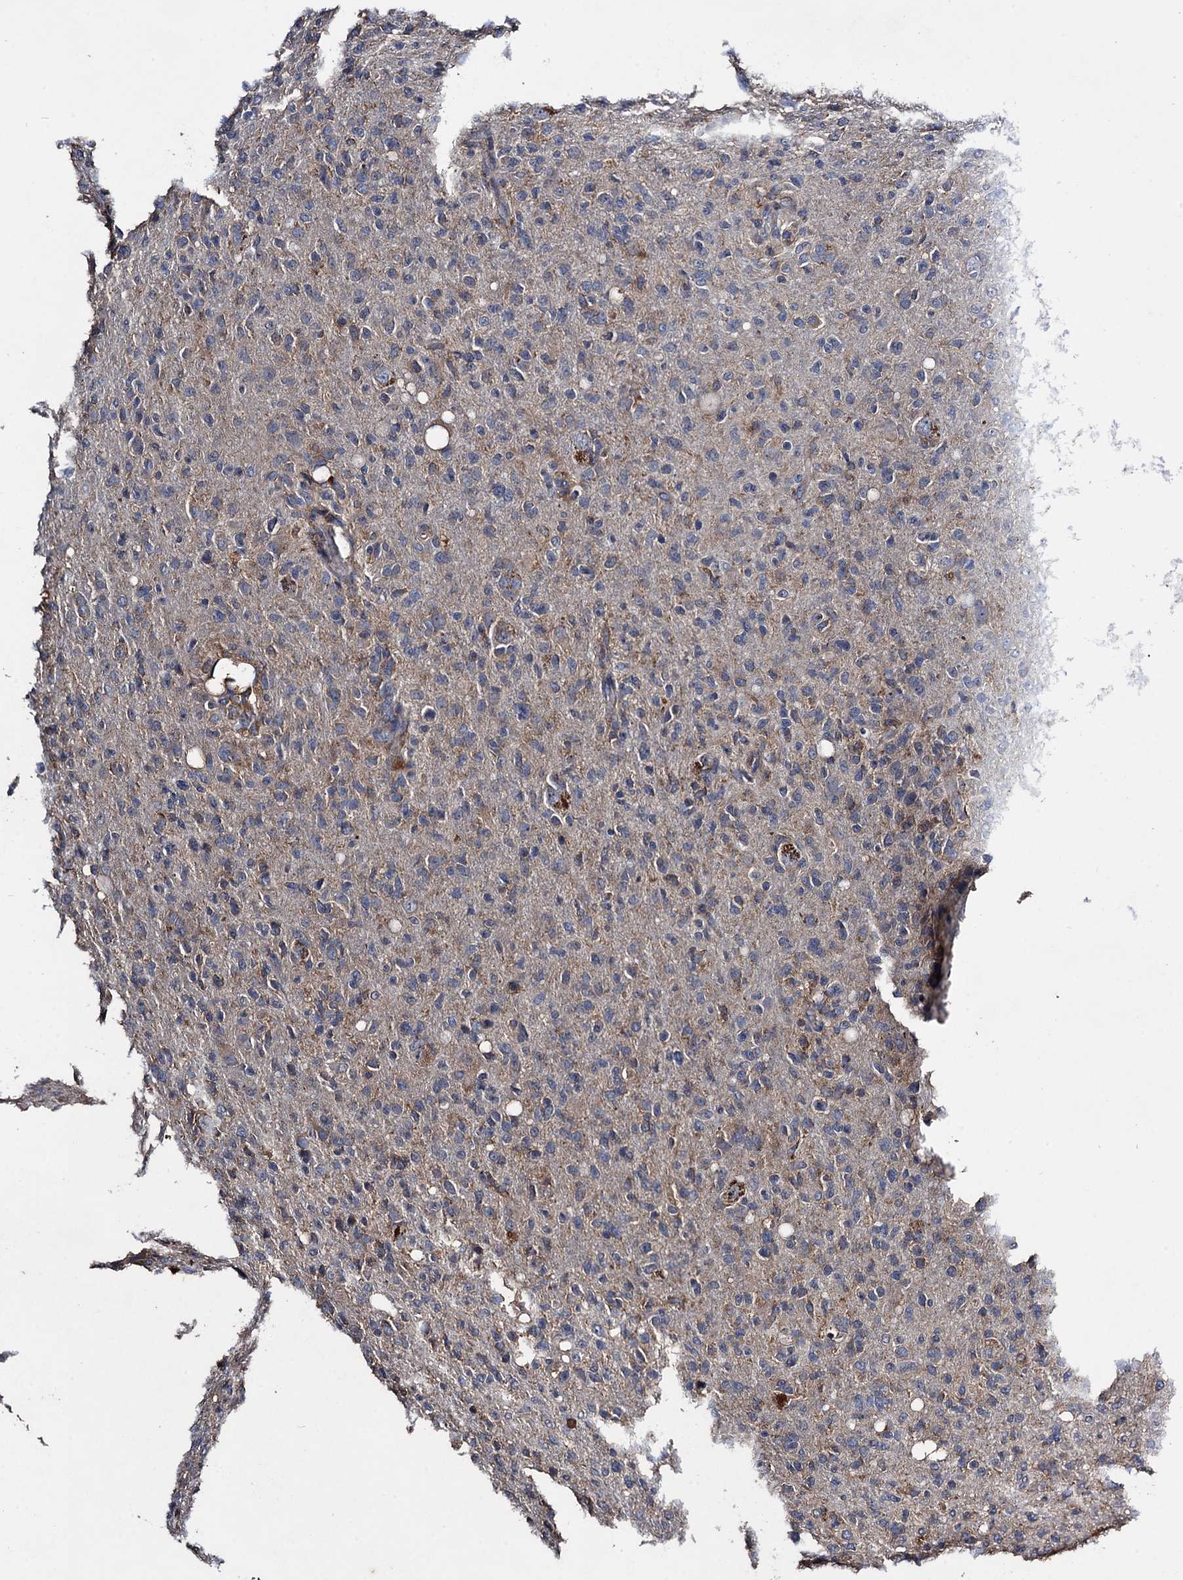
{"staining": {"intensity": "weak", "quantity": "<25%", "location": "cytoplasmic/membranous"}, "tissue": "glioma", "cell_type": "Tumor cells", "image_type": "cancer", "snomed": [{"axis": "morphology", "description": "Glioma, malignant, High grade"}, {"axis": "topography", "description": "Brain"}], "caption": "Tumor cells are negative for brown protein staining in glioma.", "gene": "SCUBE3", "patient": {"sex": "female", "age": 57}}